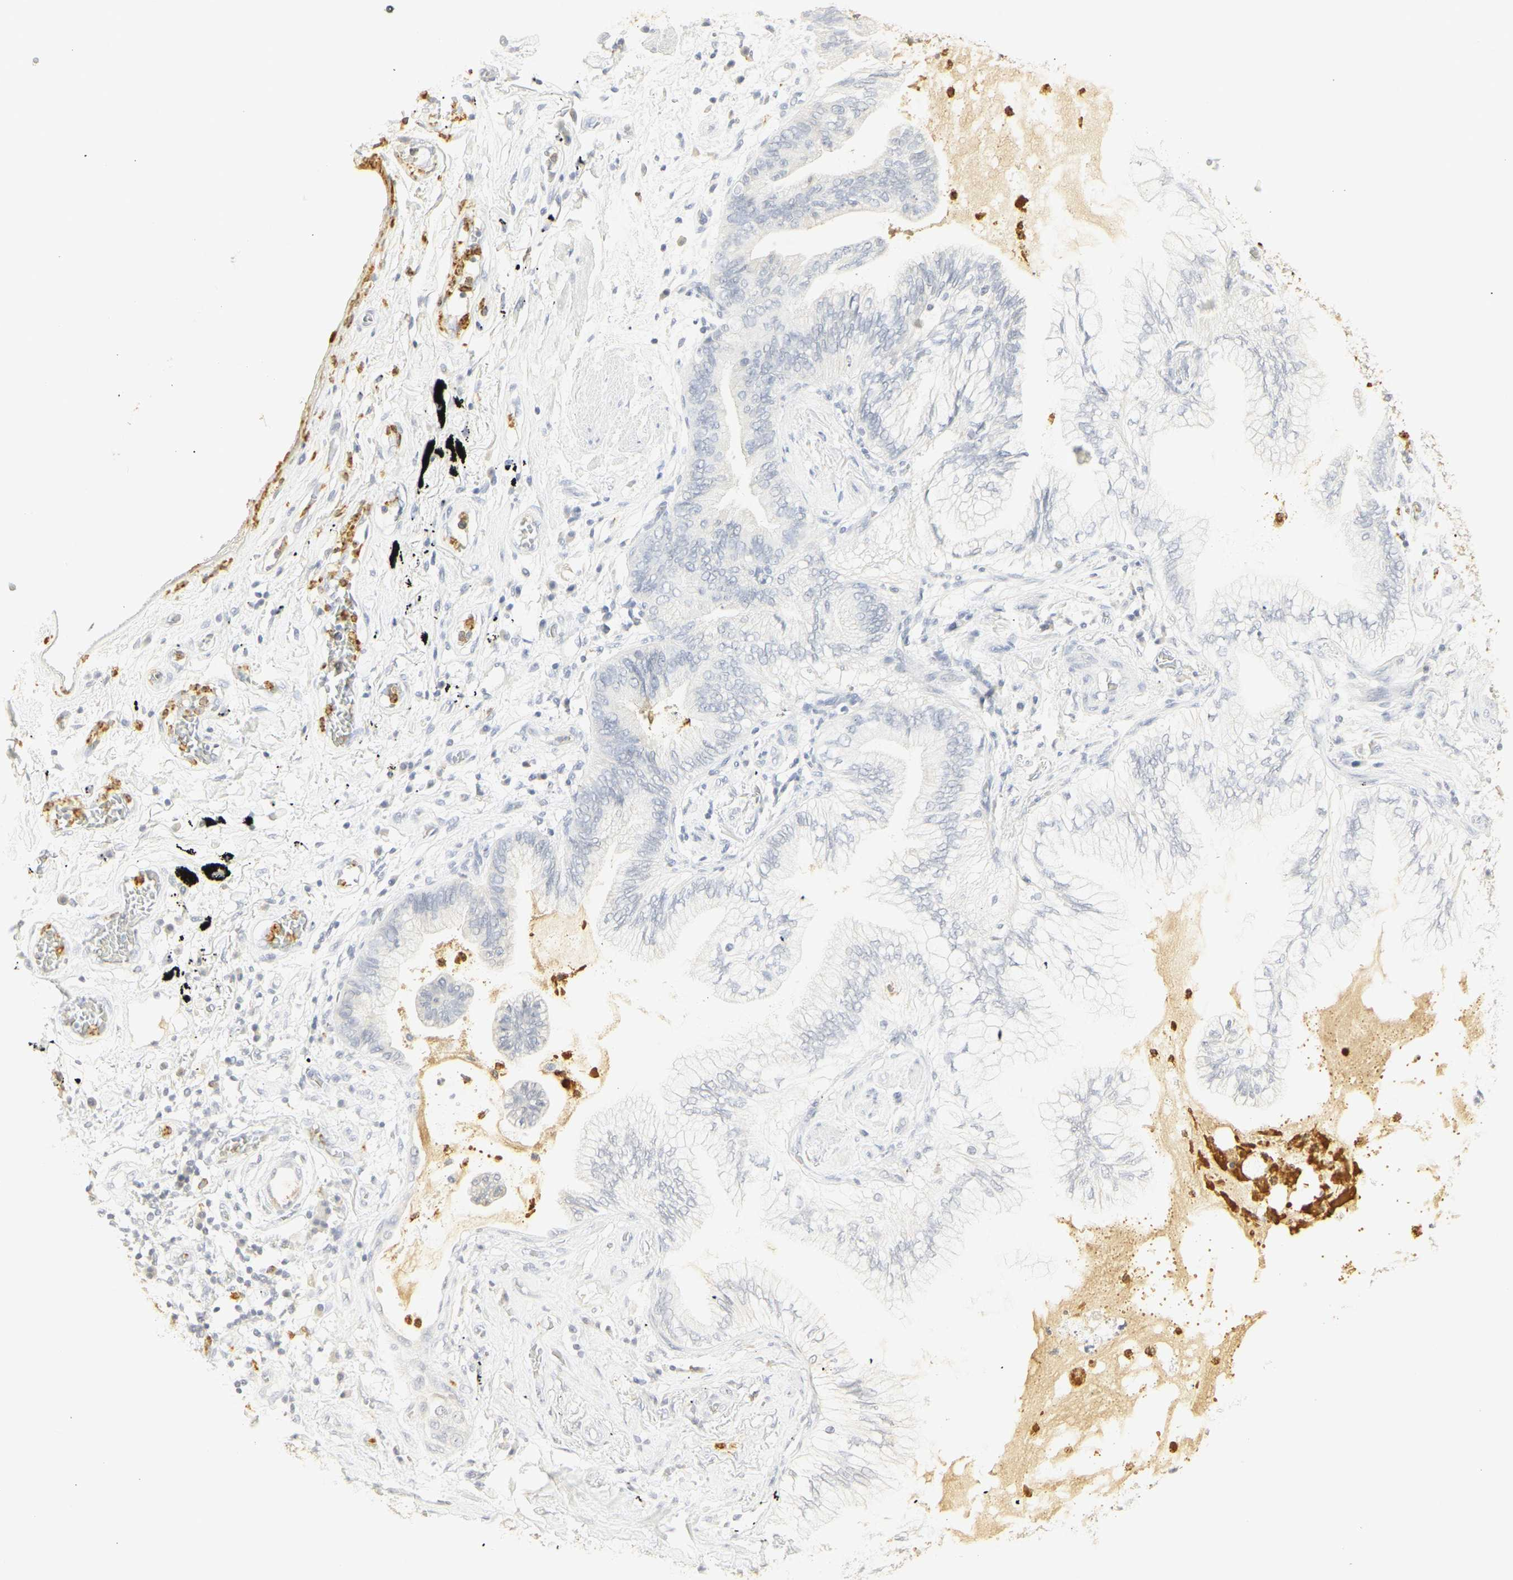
{"staining": {"intensity": "negative", "quantity": "none", "location": "none"}, "tissue": "lung cancer", "cell_type": "Tumor cells", "image_type": "cancer", "snomed": [{"axis": "morphology", "description": "Normal tissue, NOS"}, {"axis": "morphology", "description": "Adenocarcinoma, NOS"}, {"axis": "topography", "description": "Bronchus"}, {"axis": "topography", "description": "Lung"}], "caption": "The photomicrograph demonstrates no staining of tumor cells in adenocarcinoma (lung).", "gene": "MPO", "patient": {"sex": "female", "age": 70}}